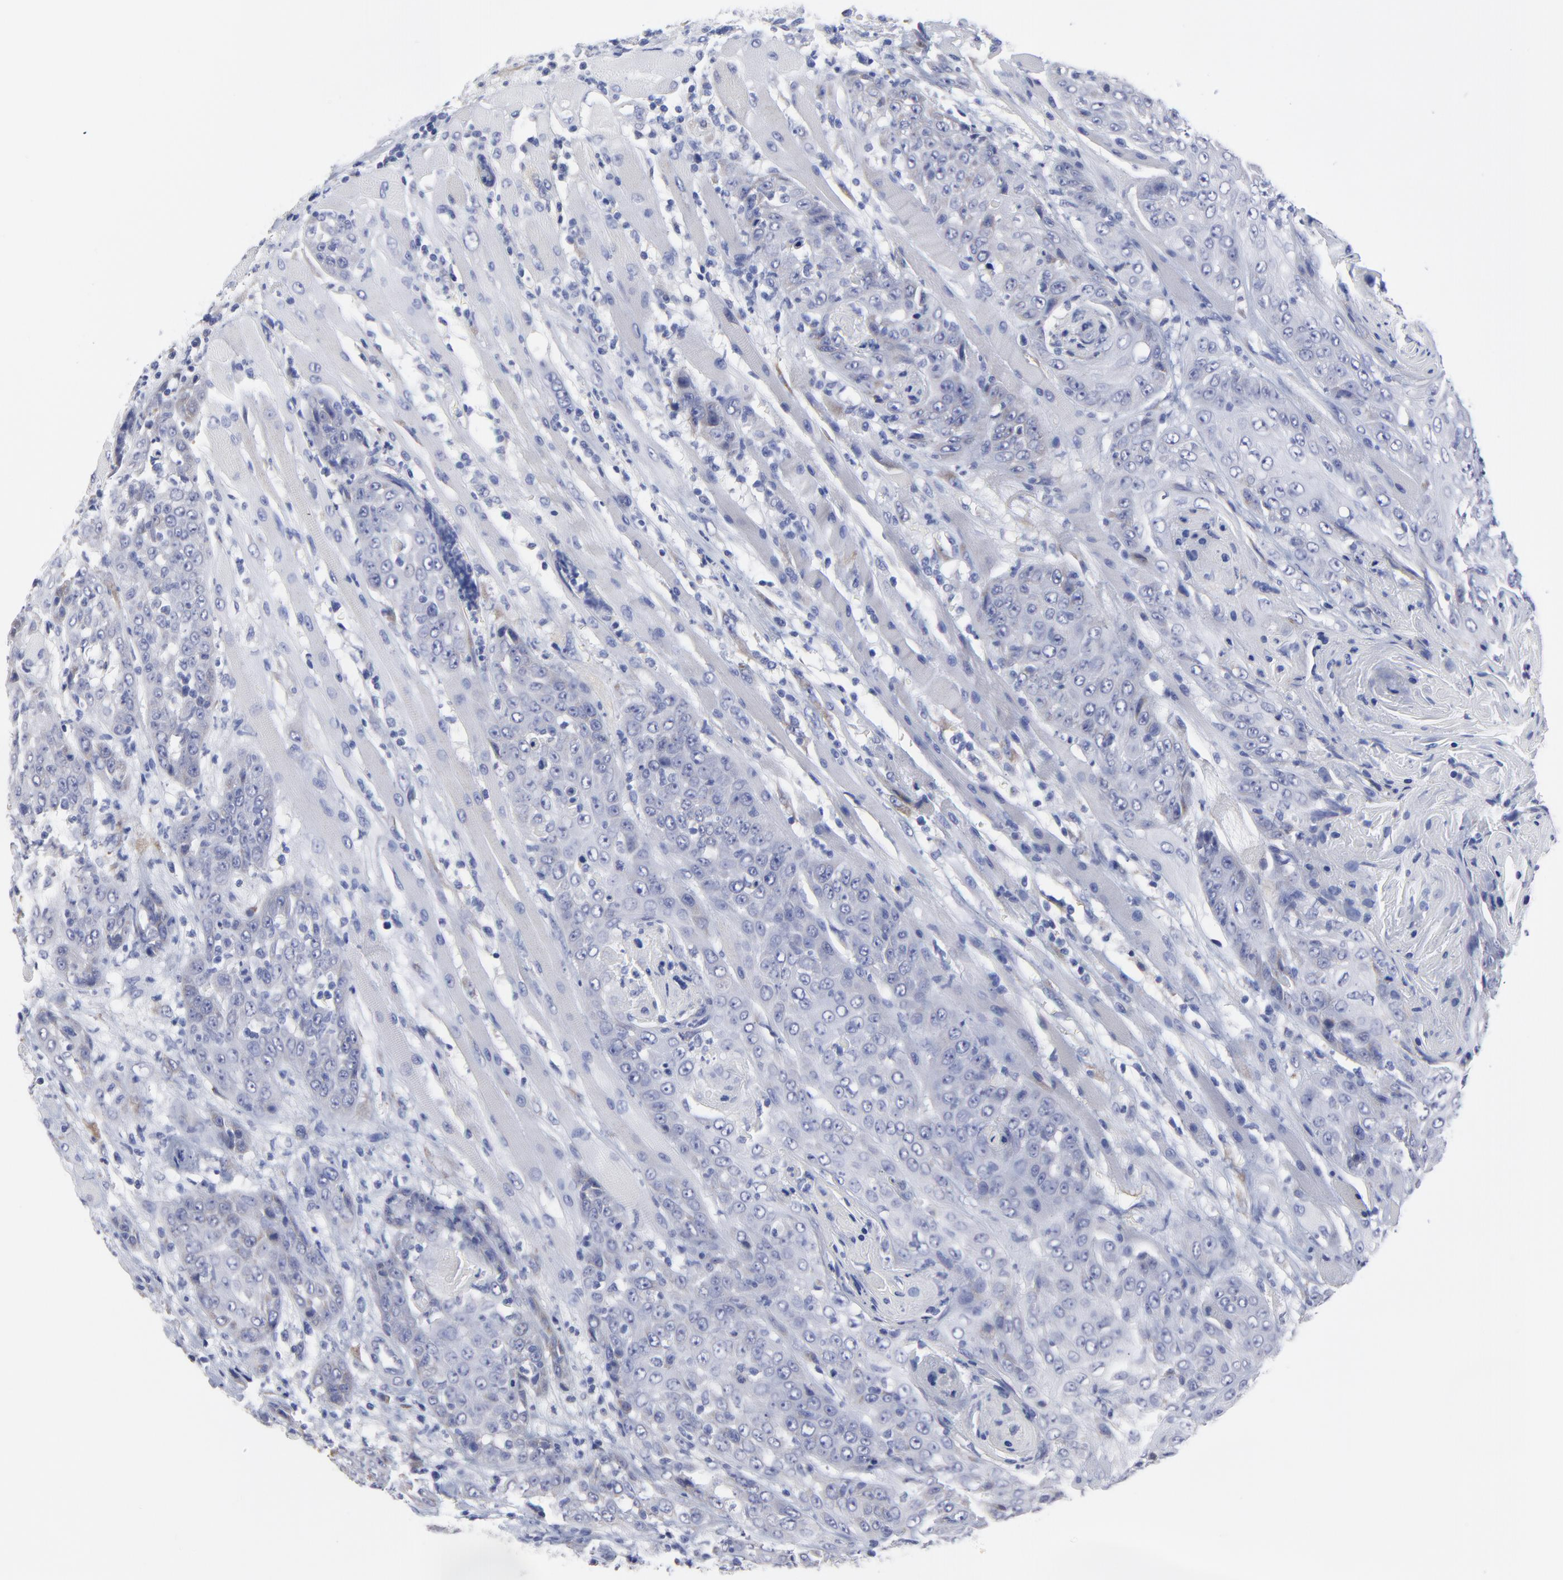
{"staining": {"intensity": "negative", "quantity": "none", "location": "none"}, "tissue": "head and neck cancer", "cell_type": "Tumor cells", "image_type": "cancer", "snomed": [{"axis": "morphology", "description": "Squamous cell carcinoma, NOS"}, {"axis": "topography", "description": "Head-Neck"}], "caption": "The micrograph reveals no significant staining in tumor cells of head and neck cancer (squamous cell carcinoma).", "gene": "DUSP9", "patient": {"sex": "female", "age": 84}}